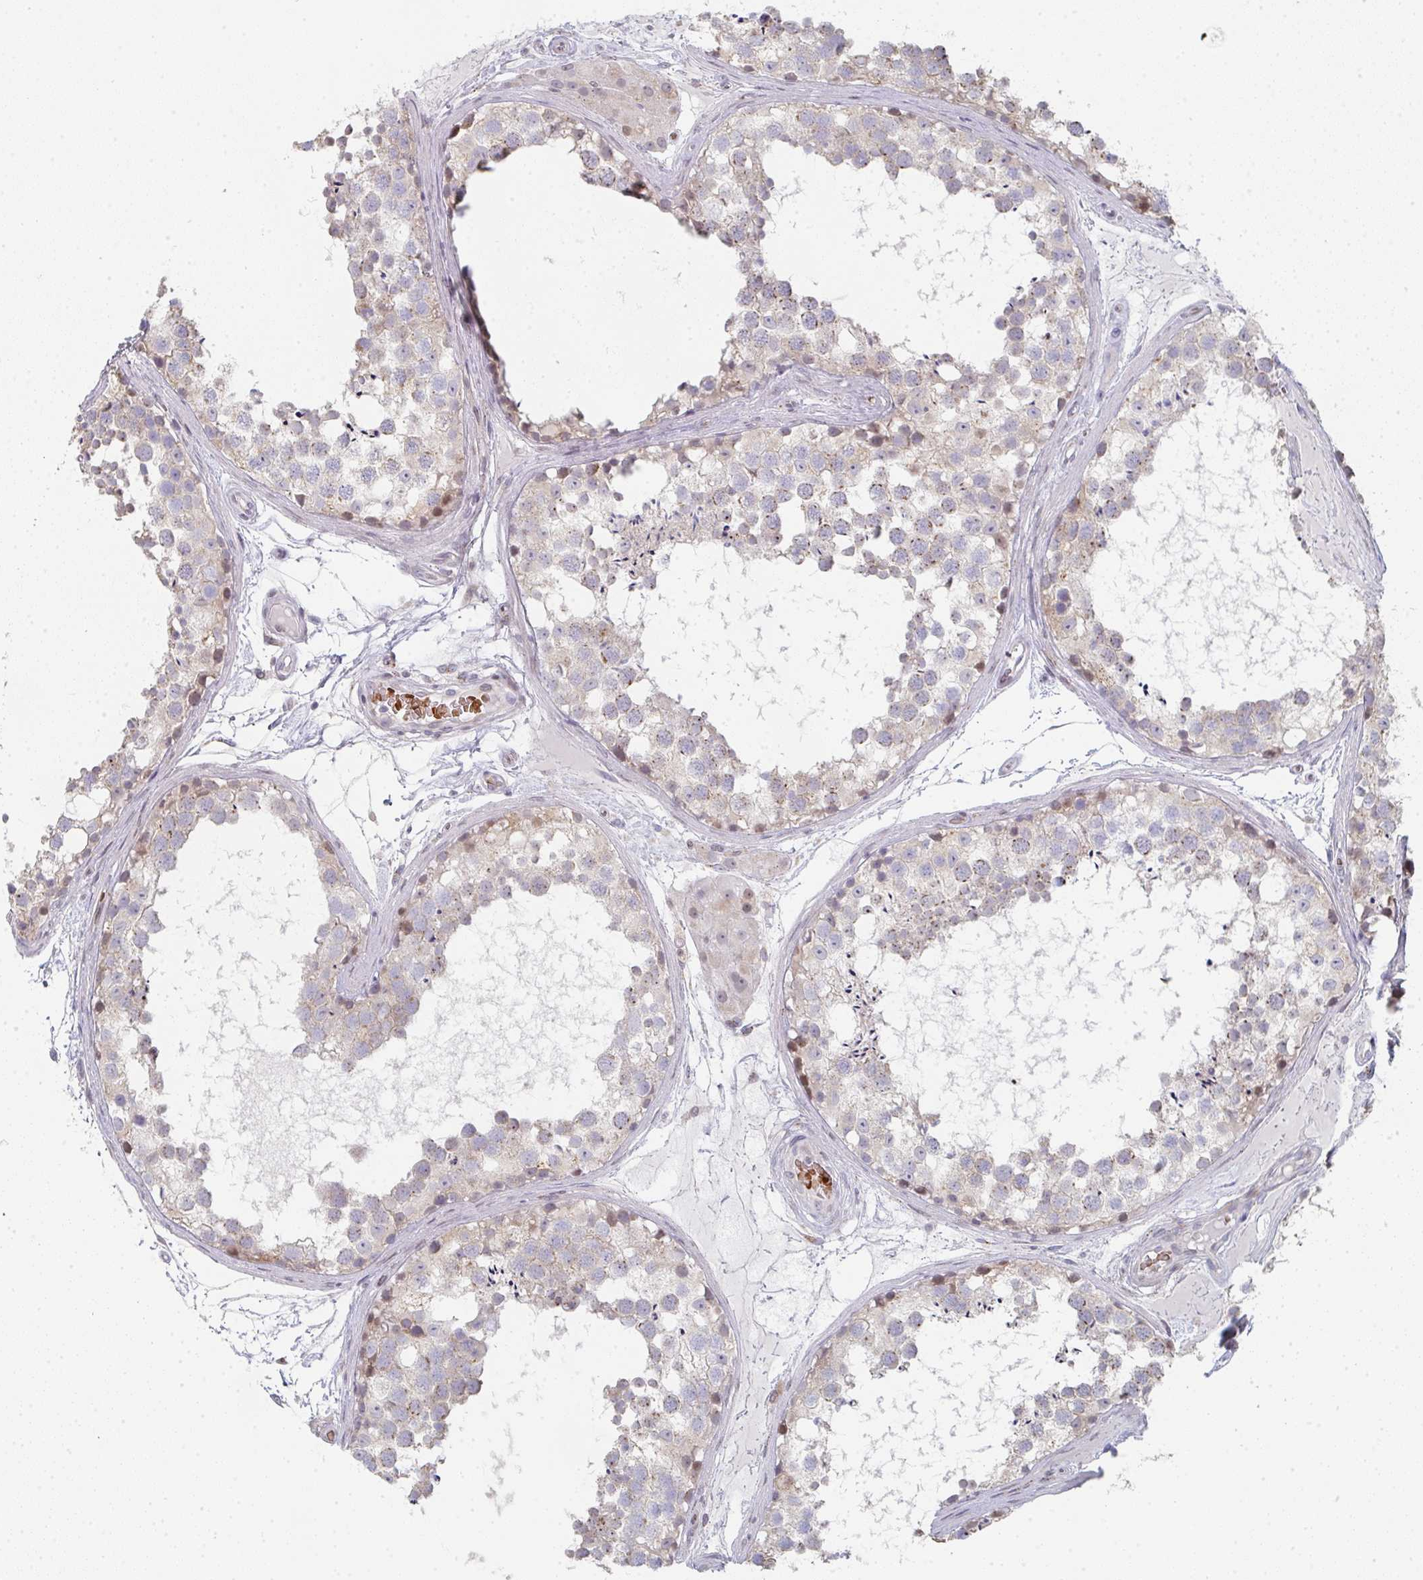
{"staining": {"intensity": "moderate", "quantity": "25%-75%", "location": "cytoplasmic/membranous"}, "tissue": "testis", "cell_type": "Cells in seminiferous ducts", "image_type": "normal", "snomed": [{"axis": "morphology", "description": "Normal tissue, NOS"}, {"axis": "morphology", "description": "Seminoma, NOS"}, {"axis": "topography", "description": "Testis"}], "caption": "Immunohistochemical staining of benign human testis exhibits 25%-75% levels of moderate cytoplasmic/membranous protein staining in approximately 25%-75% of cells in seminiferous ducts. (brown staining indicates protein expression, while blue staining denotes nuclei).", "gene": "ZNF526", "patient": {"sex": "male", "age": 65}}